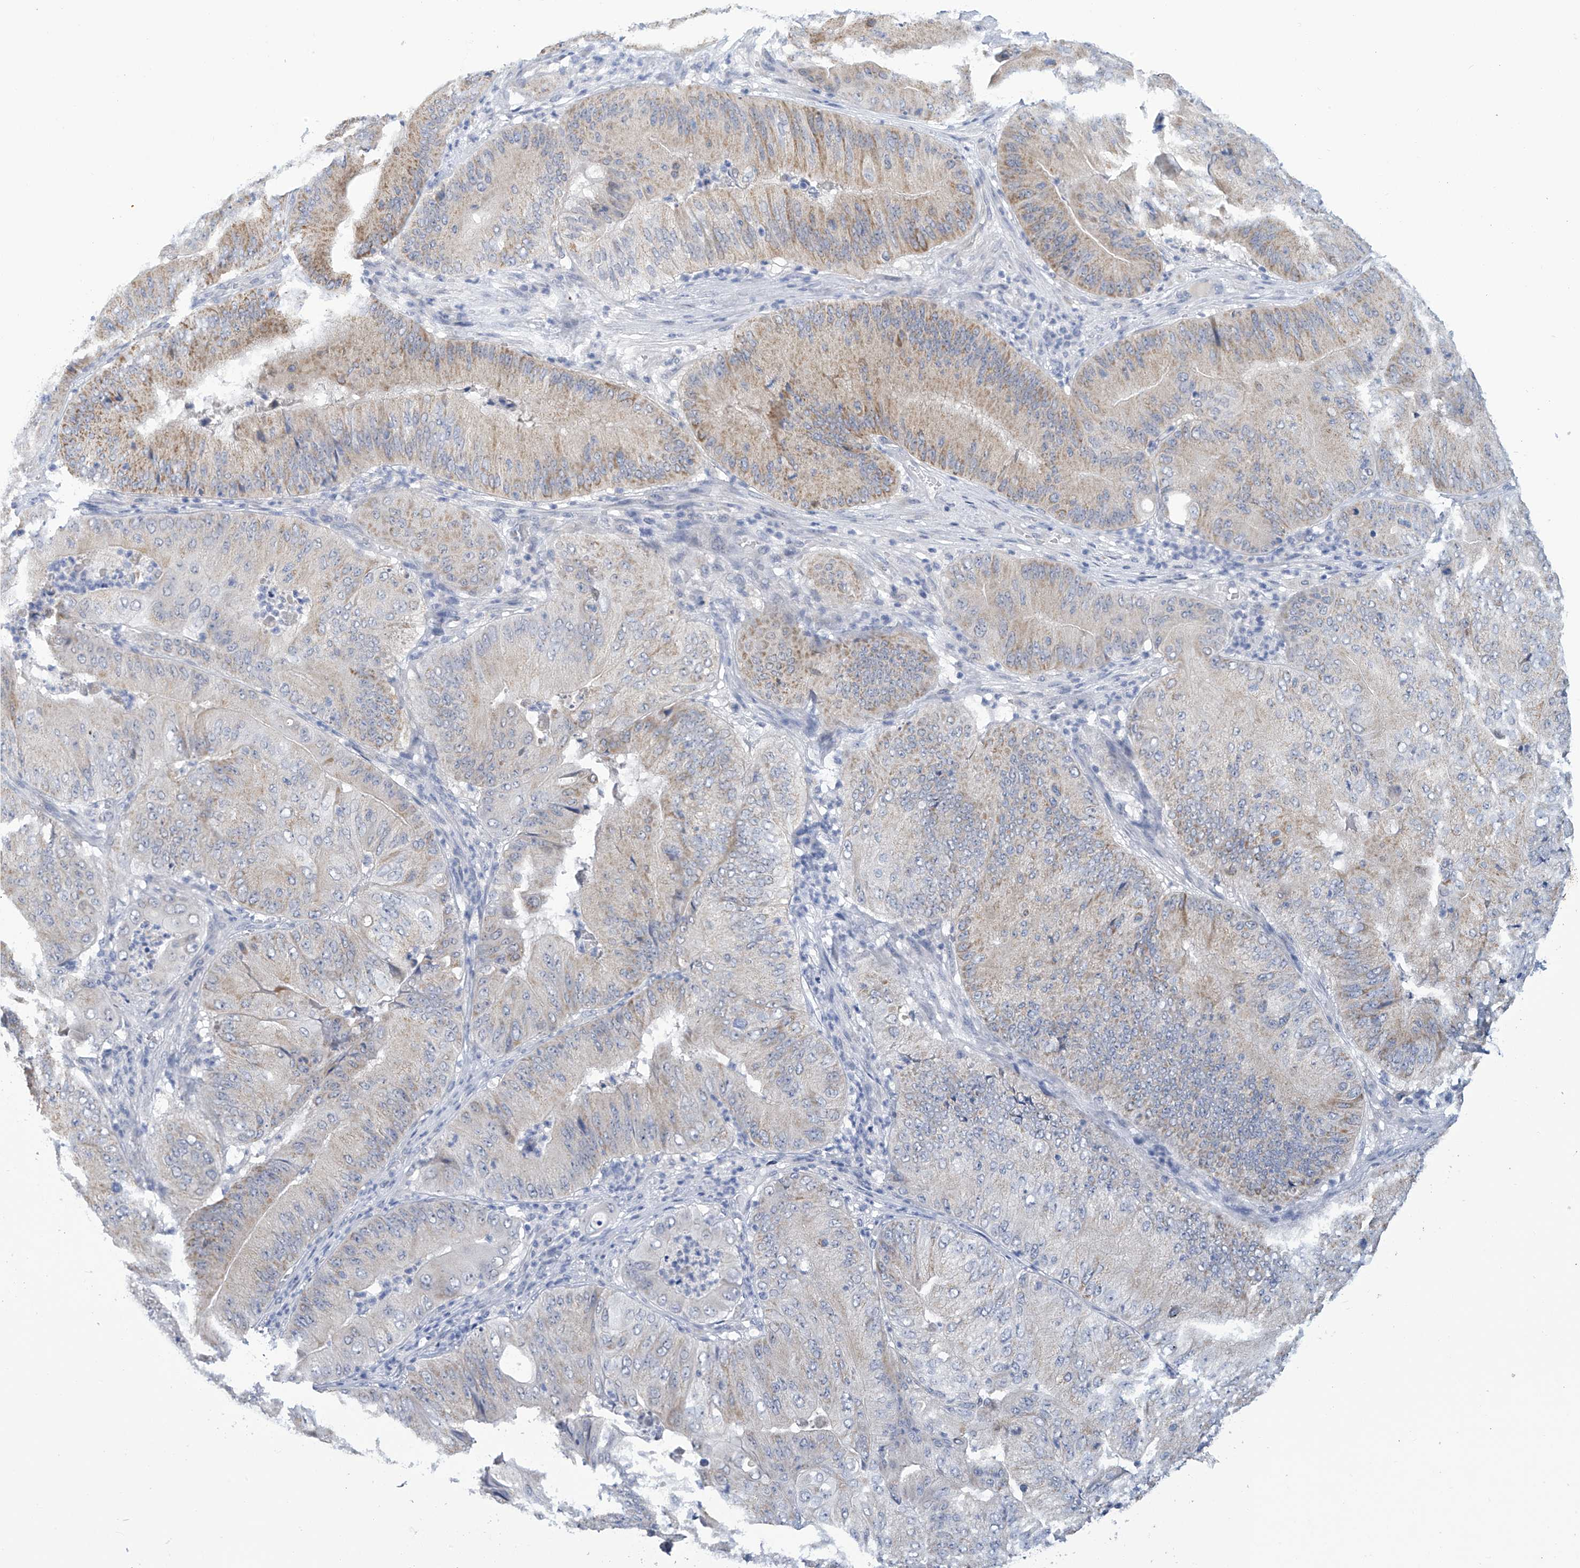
{"staining": {"intensity": "moderate", "quantity": "<25%", "location": "cytoplasmic/membranous"}, "tissue": "pancreatic cancer", "cell_type": "Tumor cells", "image_type": "cancer", "snomed": [{"axis": "morphology", "description": "Adenocarcinoma, NOS"}, {"axis": "topography", "description": "Pancreas"}], "caption": "Pancreatic adenocarcinoma stained for a protein (brown) demonstrates moderate cytoplasmic/membranous positive expression in approximately <25% of tumor cells.", "gene": "IBA57", "patient": {"sex": "female", "age": 77}}